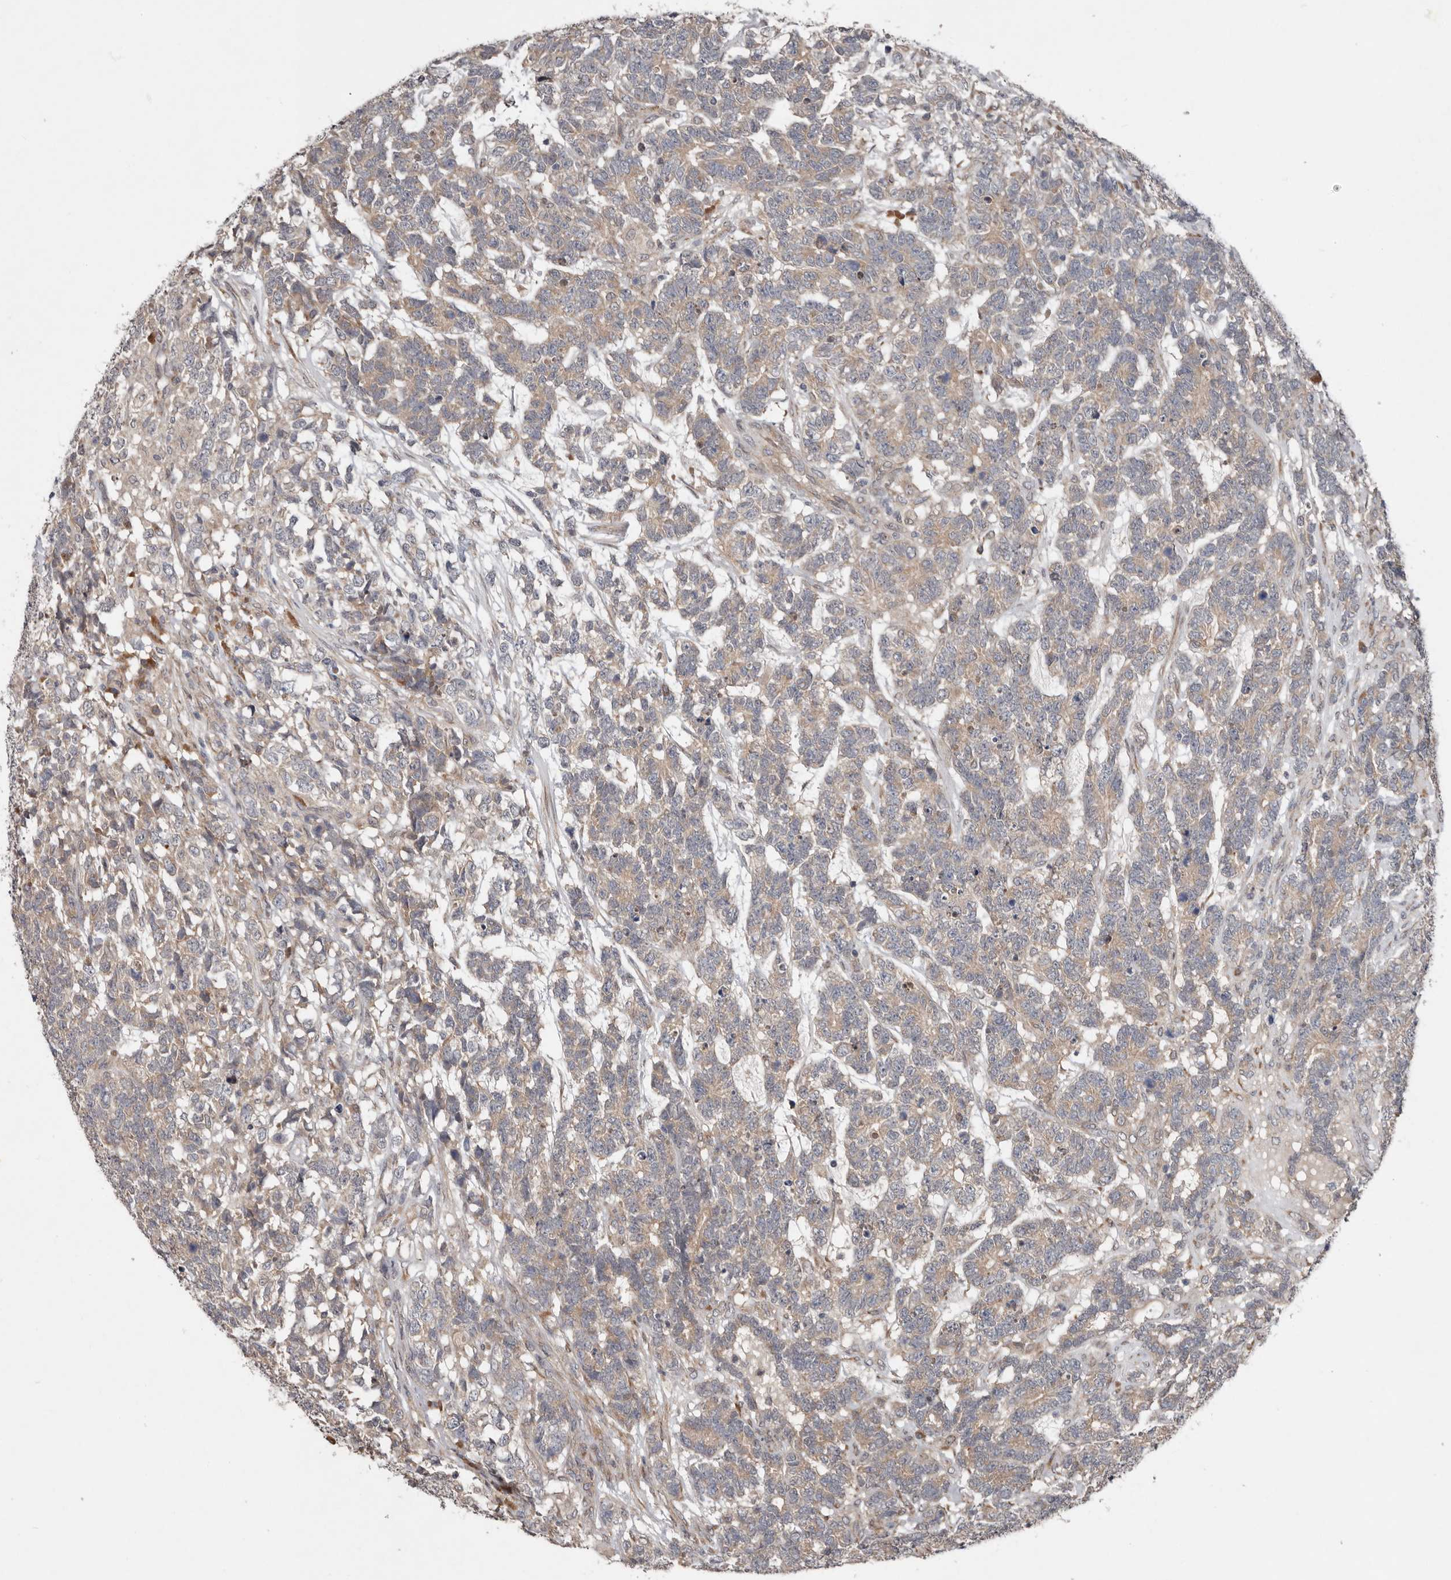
{"staining": {"intensity": "weak", "quantity": "25%-75%", "location": "cytoplasmic/membranous"}, "tissue": "testis cancer", "cell_type": "Tumor cells", "image_type": "cancer", "snomed": [{"axis": "morphology", "description": "Carcinoma, Embryonal, NOS"}, {"axis": "topography", "description": "Testis"}], "caption": "Immunohistochemistry (IHC) (DAB (3,3'-diaminobenzidine)) staining of testis cancer (embryonal carcinoma) exhibits weak cytoplasmic/membranous protein positivity in approximately 25%-75% of tumor cells.", "gene": "CHML", "patient": {"sex": "male", "age": 26}}